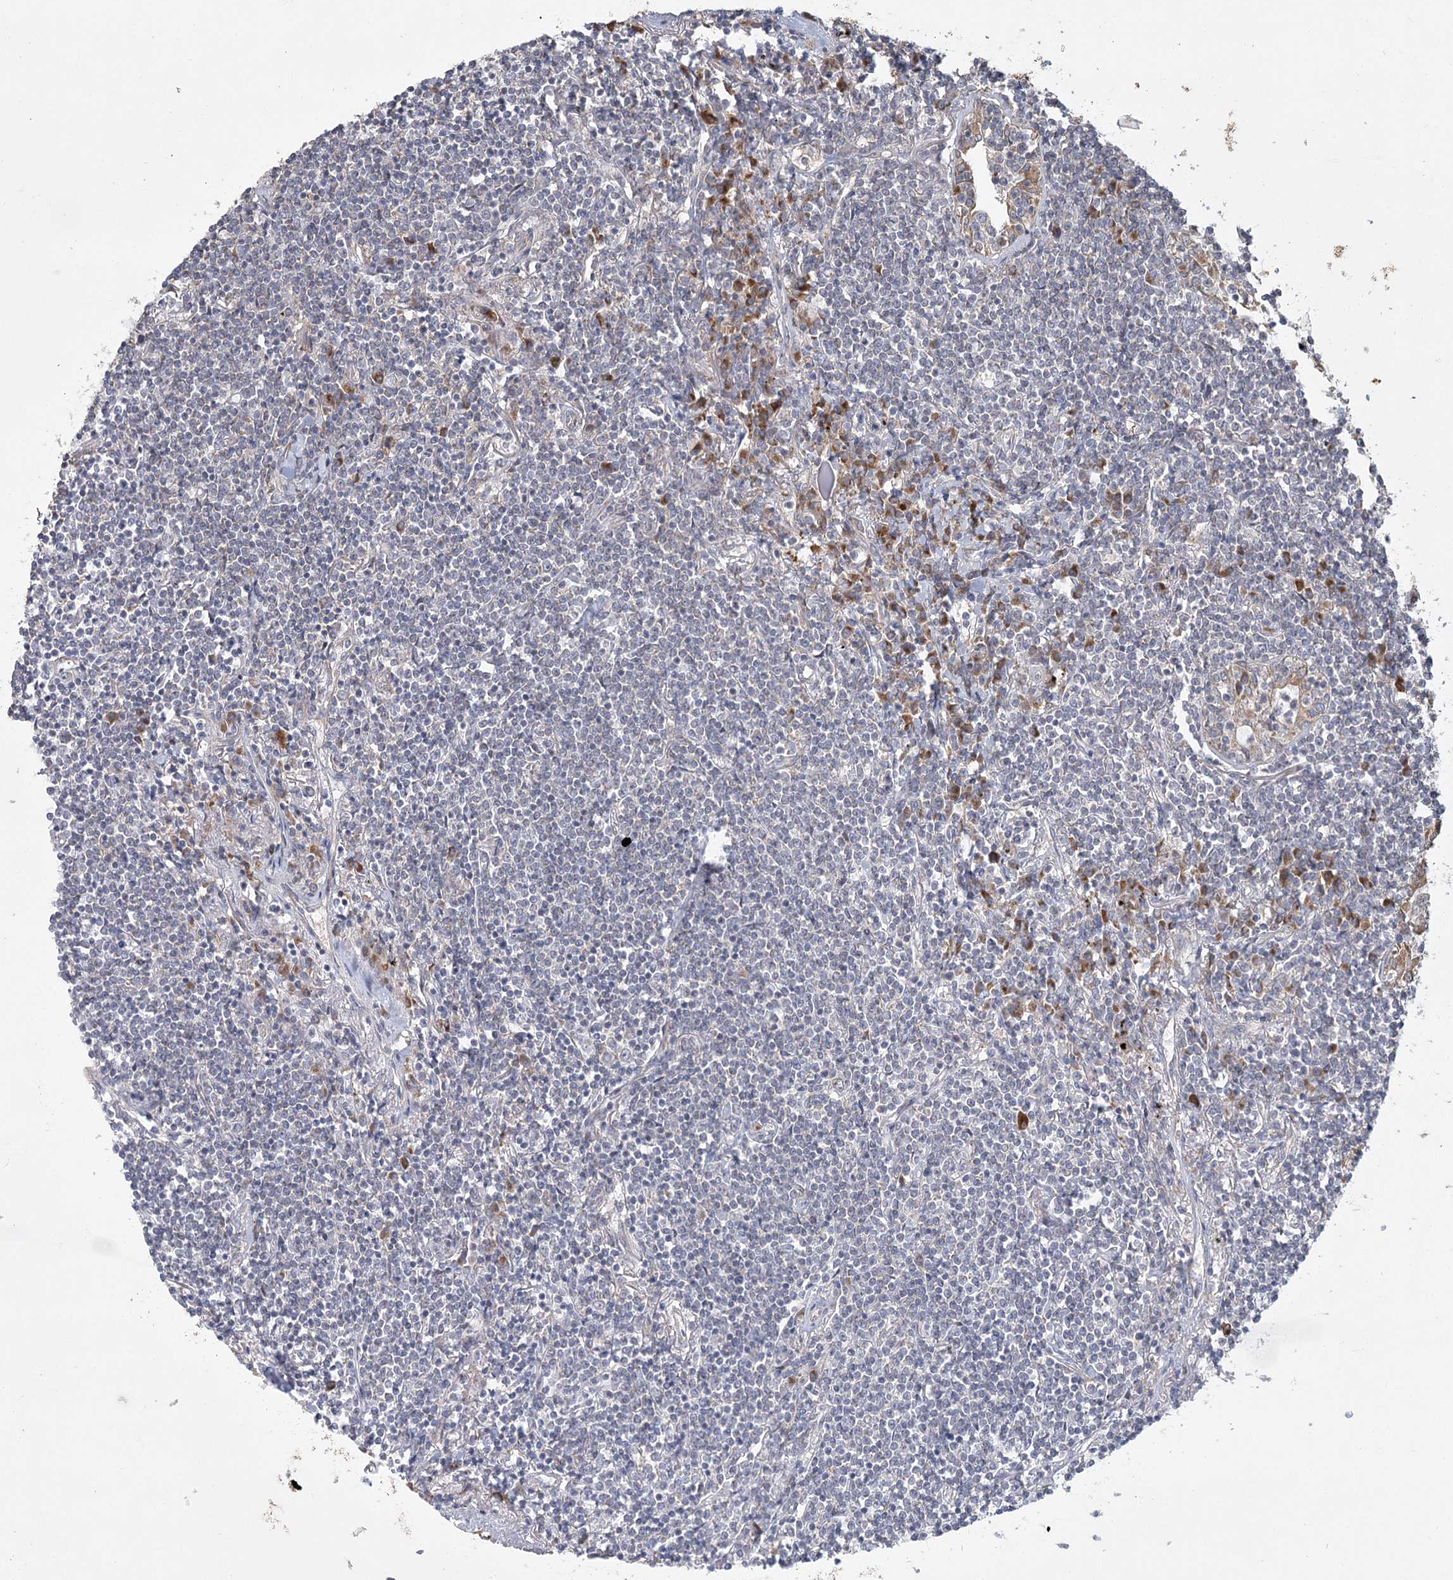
{"staining": {"intensity": "negative", "quantity": "none", "location": "none"}, "tissue": "lymphoma", "cell_type": "Tumor cells", "image_type": "cancer", "snomed": [{"axis": "morphology", "description": "Malignant lymphoma, non-Hodgkin's type, Low grade"}, {"axis": "topography", "description": "Lung"}], "caption": "Photomicrograph shows no significant protein expression in tumor cells of lymphoma.", "gene": "CNTLN", "patient": {"sex": "female", "age": 71}}